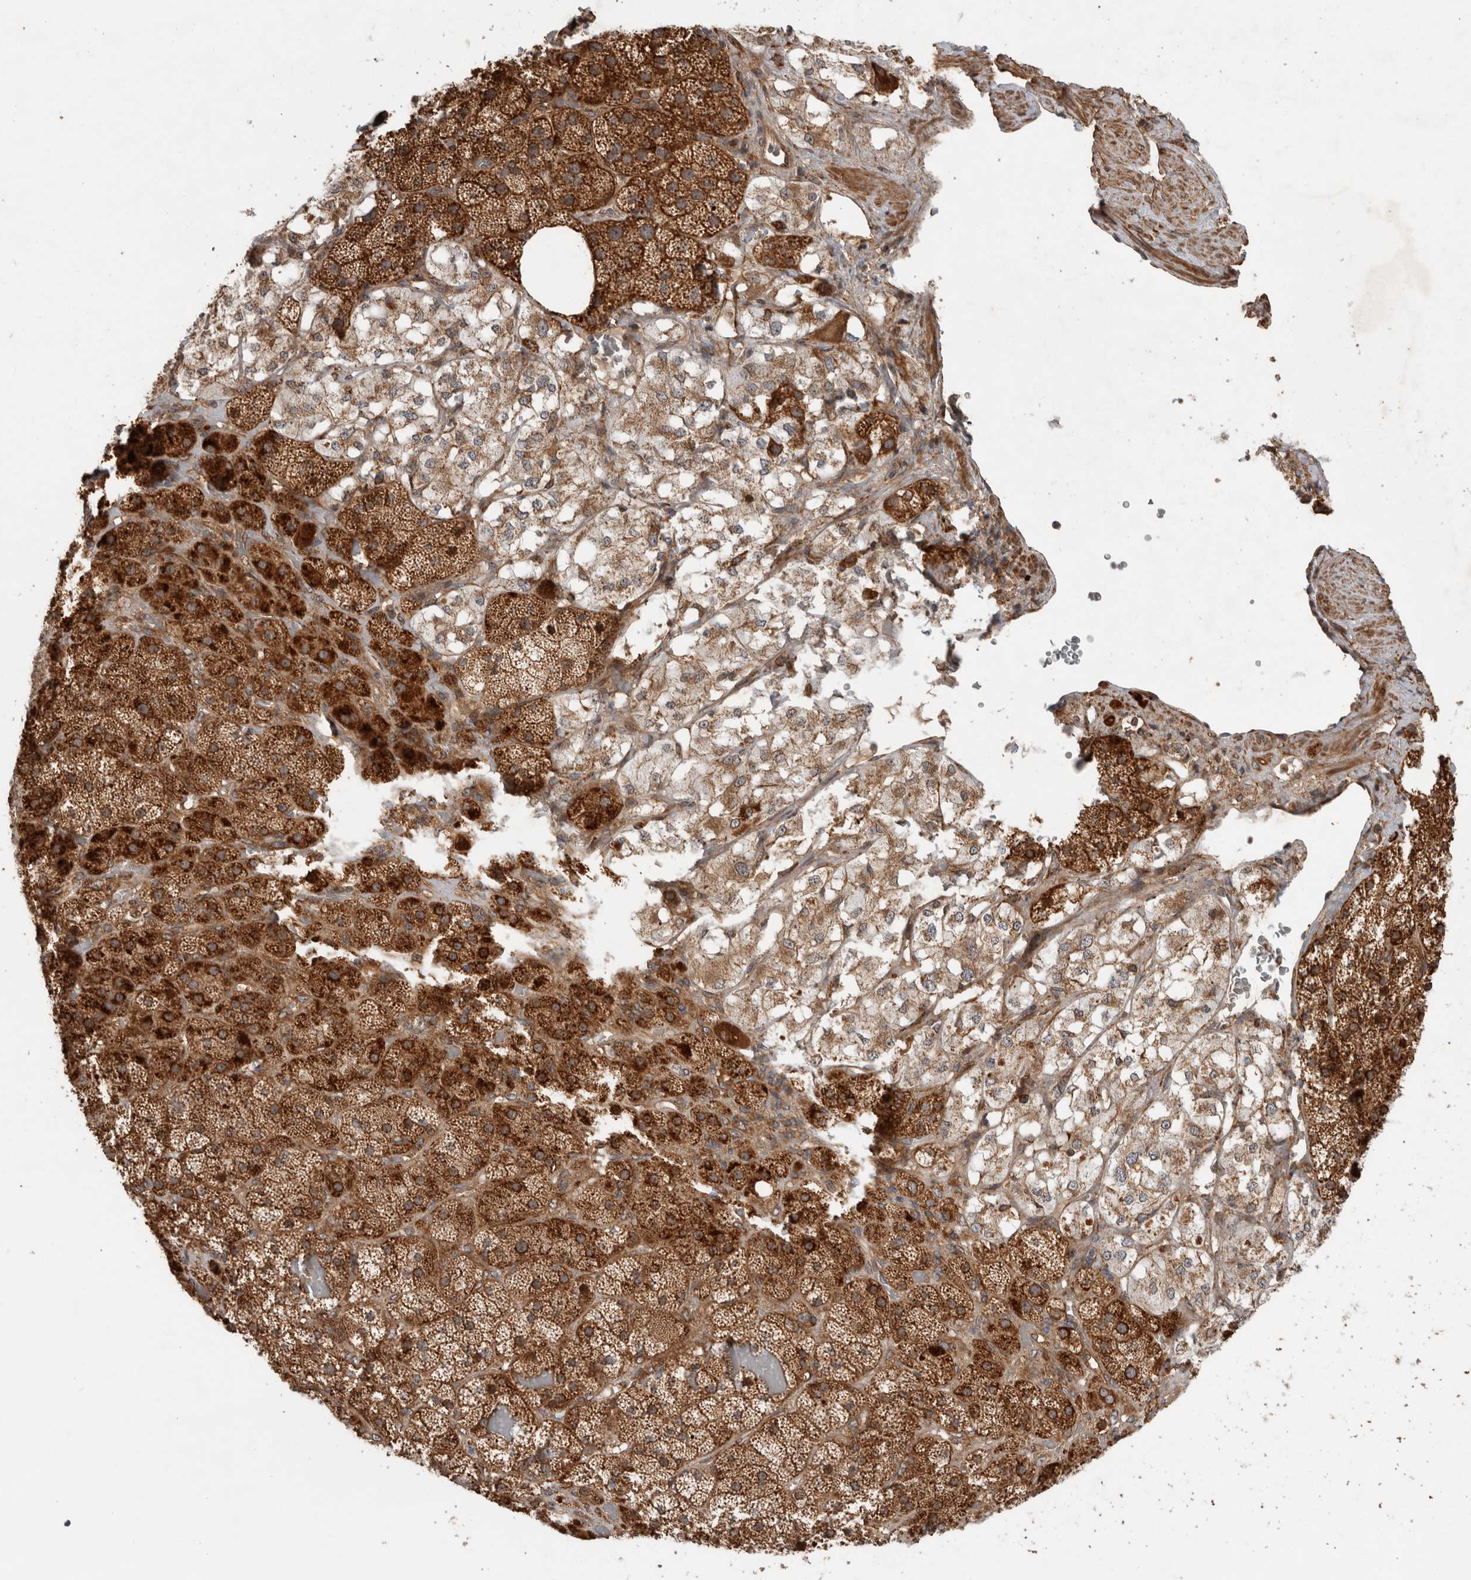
{"staining": {"intensity": "strong", "quantity": ">75%", "location": "cytoplasmic/membranous"}, "tissue": "adrenal gland", "cell_type": "Glandular cells", "image_type": "normal", "snomed": [{"axis": "morphology", "description": "Normal tissue, NOS"}, {"axis": "topography", "description": "Adrenal gland"}], "caption": "Adrenal gland stained for a protein (brown) demonstrates strong cytoplasmic/membranous positive staining in about >75% of glandular cells.", "gene": "TUBD1", "patient": {"sex": "male", "age": 57}}